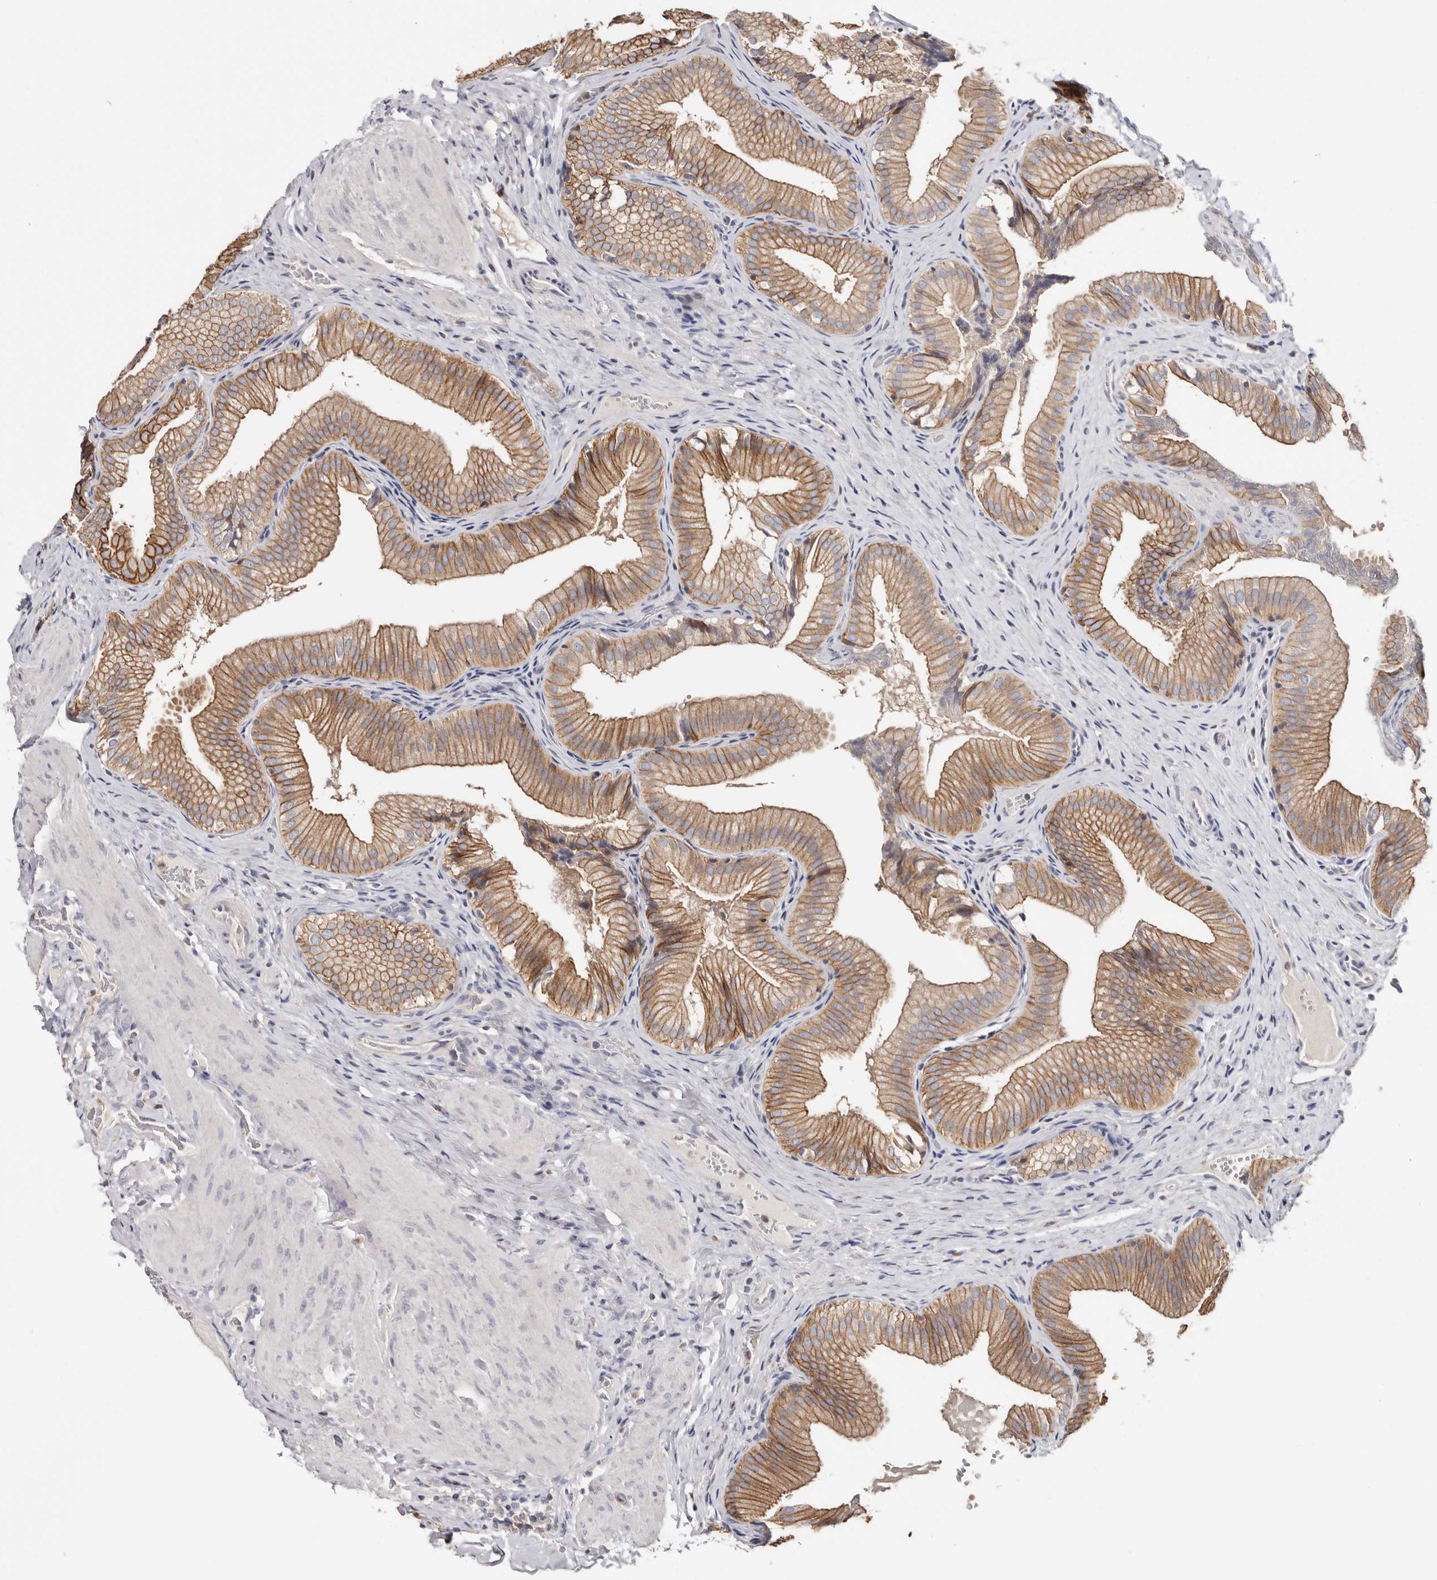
{"staining": {"intensity": "moderate", "quantity": ">75%", "location": "cytoplasmic/membranous"}, "tissue": "gallbladder", "cell_type": "Glandular cells", "image_type": "normal", "snomed": [{"axis": "morphology", "description": "Normal tissue, NOS"}, {"axis": "topography", "description": "Gallbladder"}], "caption": "Immunohistochemical staining of normal human gallbladder reveals moderate cytoplasmic/membranous protein positivity in approximately >75% of glandular cells.", "gene": "S100A14", "patient": {"sex": "female", "age": 30}}